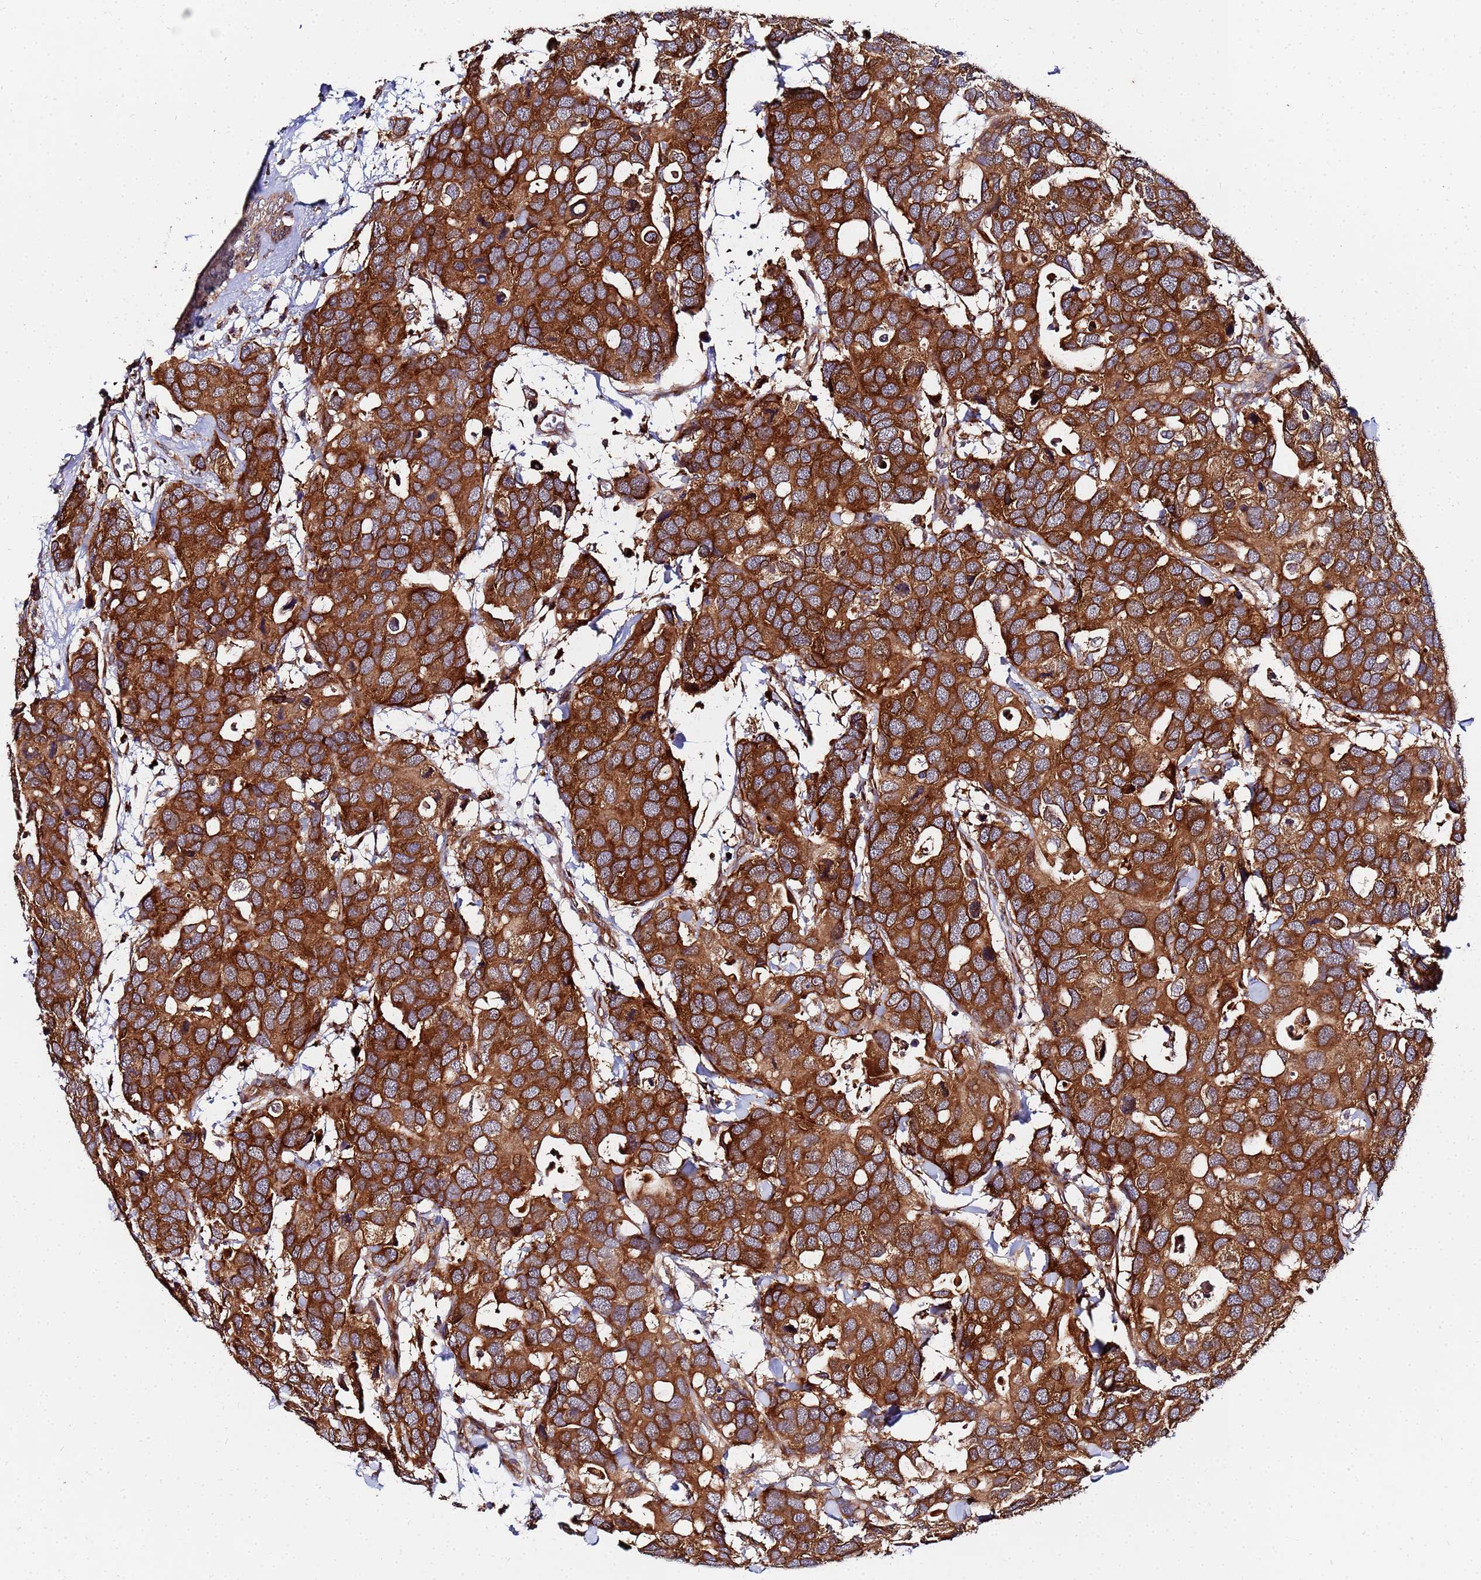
{"staining": {"intensity": "strong", "quantity": ">75%", "location": "cytoplasmic/membranous"}, "tissue": "breast cancer", "cell_type": "Tumor cells", "image_type": "cancer", "snomed": [{"axis": "morphology", "description": "Duct carcinoma"}, {"axis": "topography", "description": "Breast"}], "caption": "Brown immunohistochemical staining in breast invasive ductal carcinoma demonstrates strong cytoplasmic/membranous positivity in approximately >75% of tumor cells.", "gene": "UNC93B1", "patient": {"sex": "female", "age": 83}}